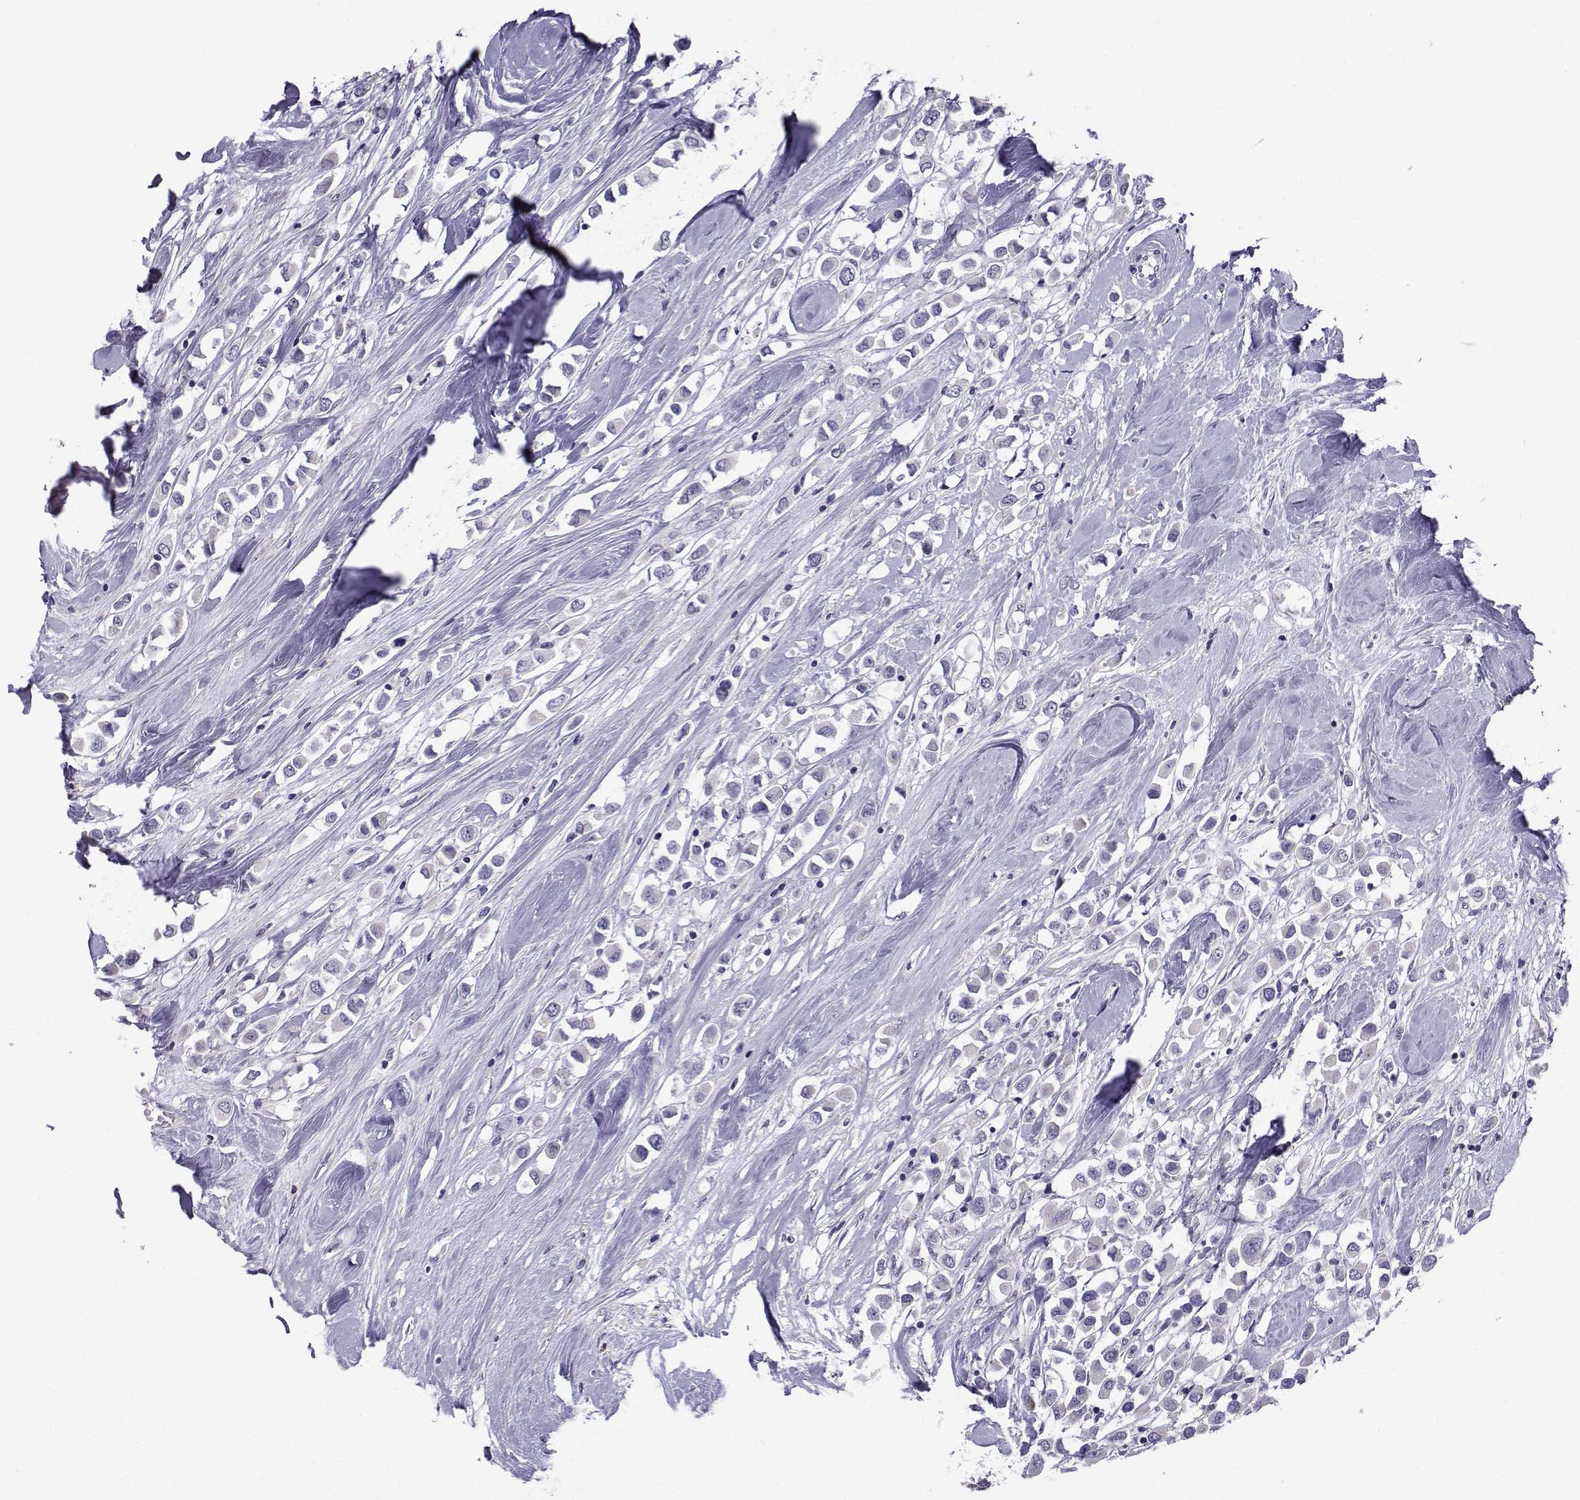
{"staining": {"intensity": "negative", "quantity": "none", "location": "none"}, "tissue": "breast cancer", "cell_type": "Tumor cells", "image_type": "cancer", "snomed": [{"axis": "morphology", "description": "Duct carcinoma"}, {"axis": "topography", "description": "Breast"}], "caption": "The immunohistochemistry histopathology image has no significant staining in tumor cells of breast cancer tissue.", "gene": "CFAP70", "patient": {"sex": "female", "age": 61}}